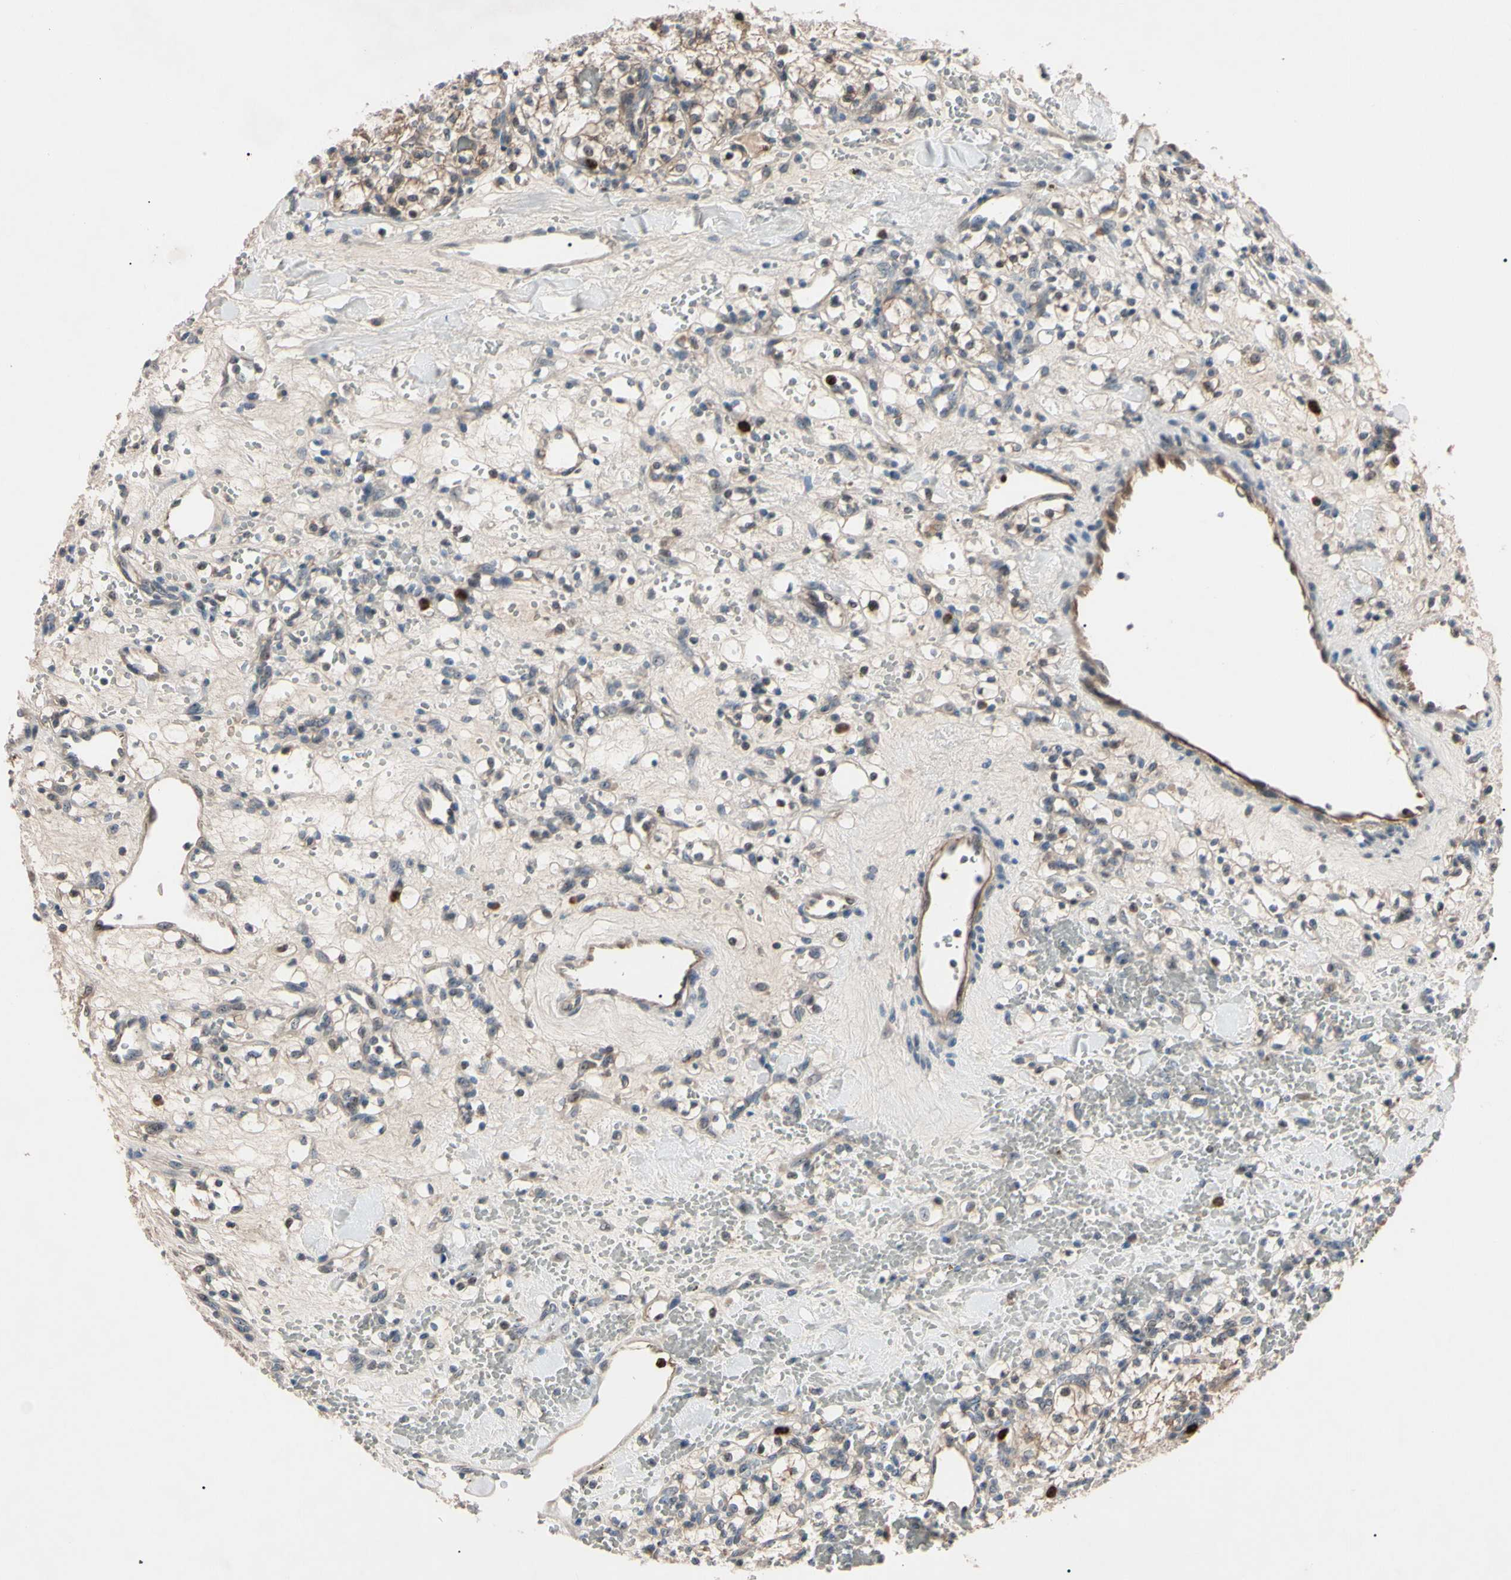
{"staining": {"intensity": "strong", "quantity": "<25%", "location": "cytoplasmic/membranous,nuclear"}, "tissue": "renal cancer", "cell_type": "Tumor cells", "image_type": "cancer", "snomed": [{"axis": "morphology", "description": "Adenocarcinoma, NOS"}, {"axis": "topography", "description": "Kidney"}], "caption": "IHC (DAB (3,3'-diaminobenzidine)) staining of human renal adenocarcinoma shows strong cytoplasmic/membranous and nuclear protein positivity in about <25% of tumor cells. The staining was performed using DAB to visualize the protein expression in brown, while the nuclei were stained in blue with hematoxylin (Magnification: 20x).", "gene": "TRAF5", "patient": {"sex": "female", "age": 60}}